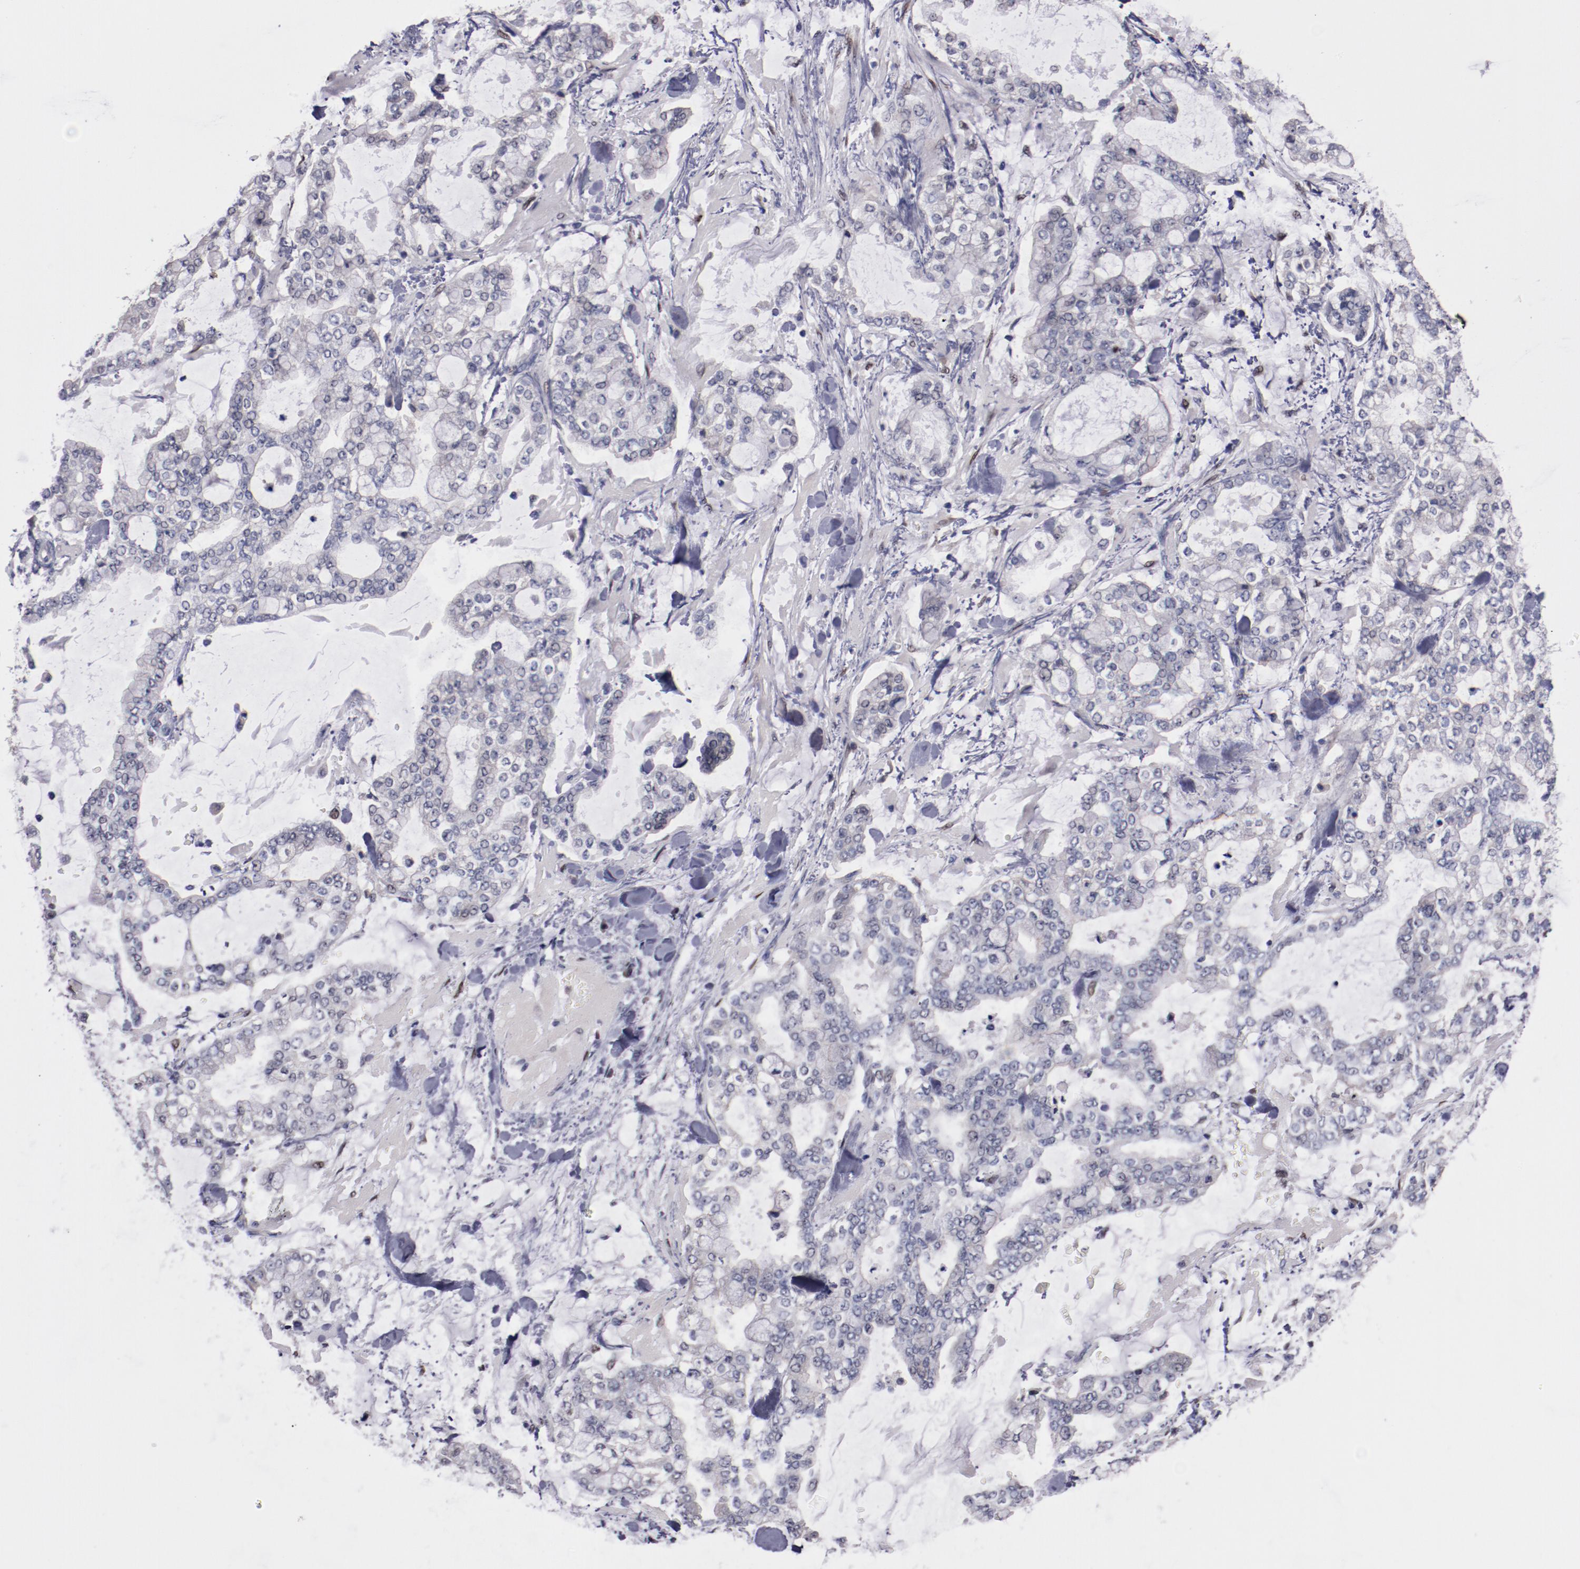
{"staining": {"intensity": "negative", "quantity": "none", "location": "none"}, "tissue": "stomach cancer", "cell_type": "Tumor cells", "image_type": "cancer", "snomed": [{"axis": "morphology", "description": "Normal tissue, NOS"}, {"axis": "morphology", "description": "Adenocarcinoma, NOS"}, {"axis": "topography", "description": "Stomach, upper"}, {"axis": "topography", "description": "Stomach"}], "caption": "There is no significant positivity in tumor cells of adenocarcinoma (stomach).", "gene": "FAM81A", "patient": {"sex": "male", "age": 76}}